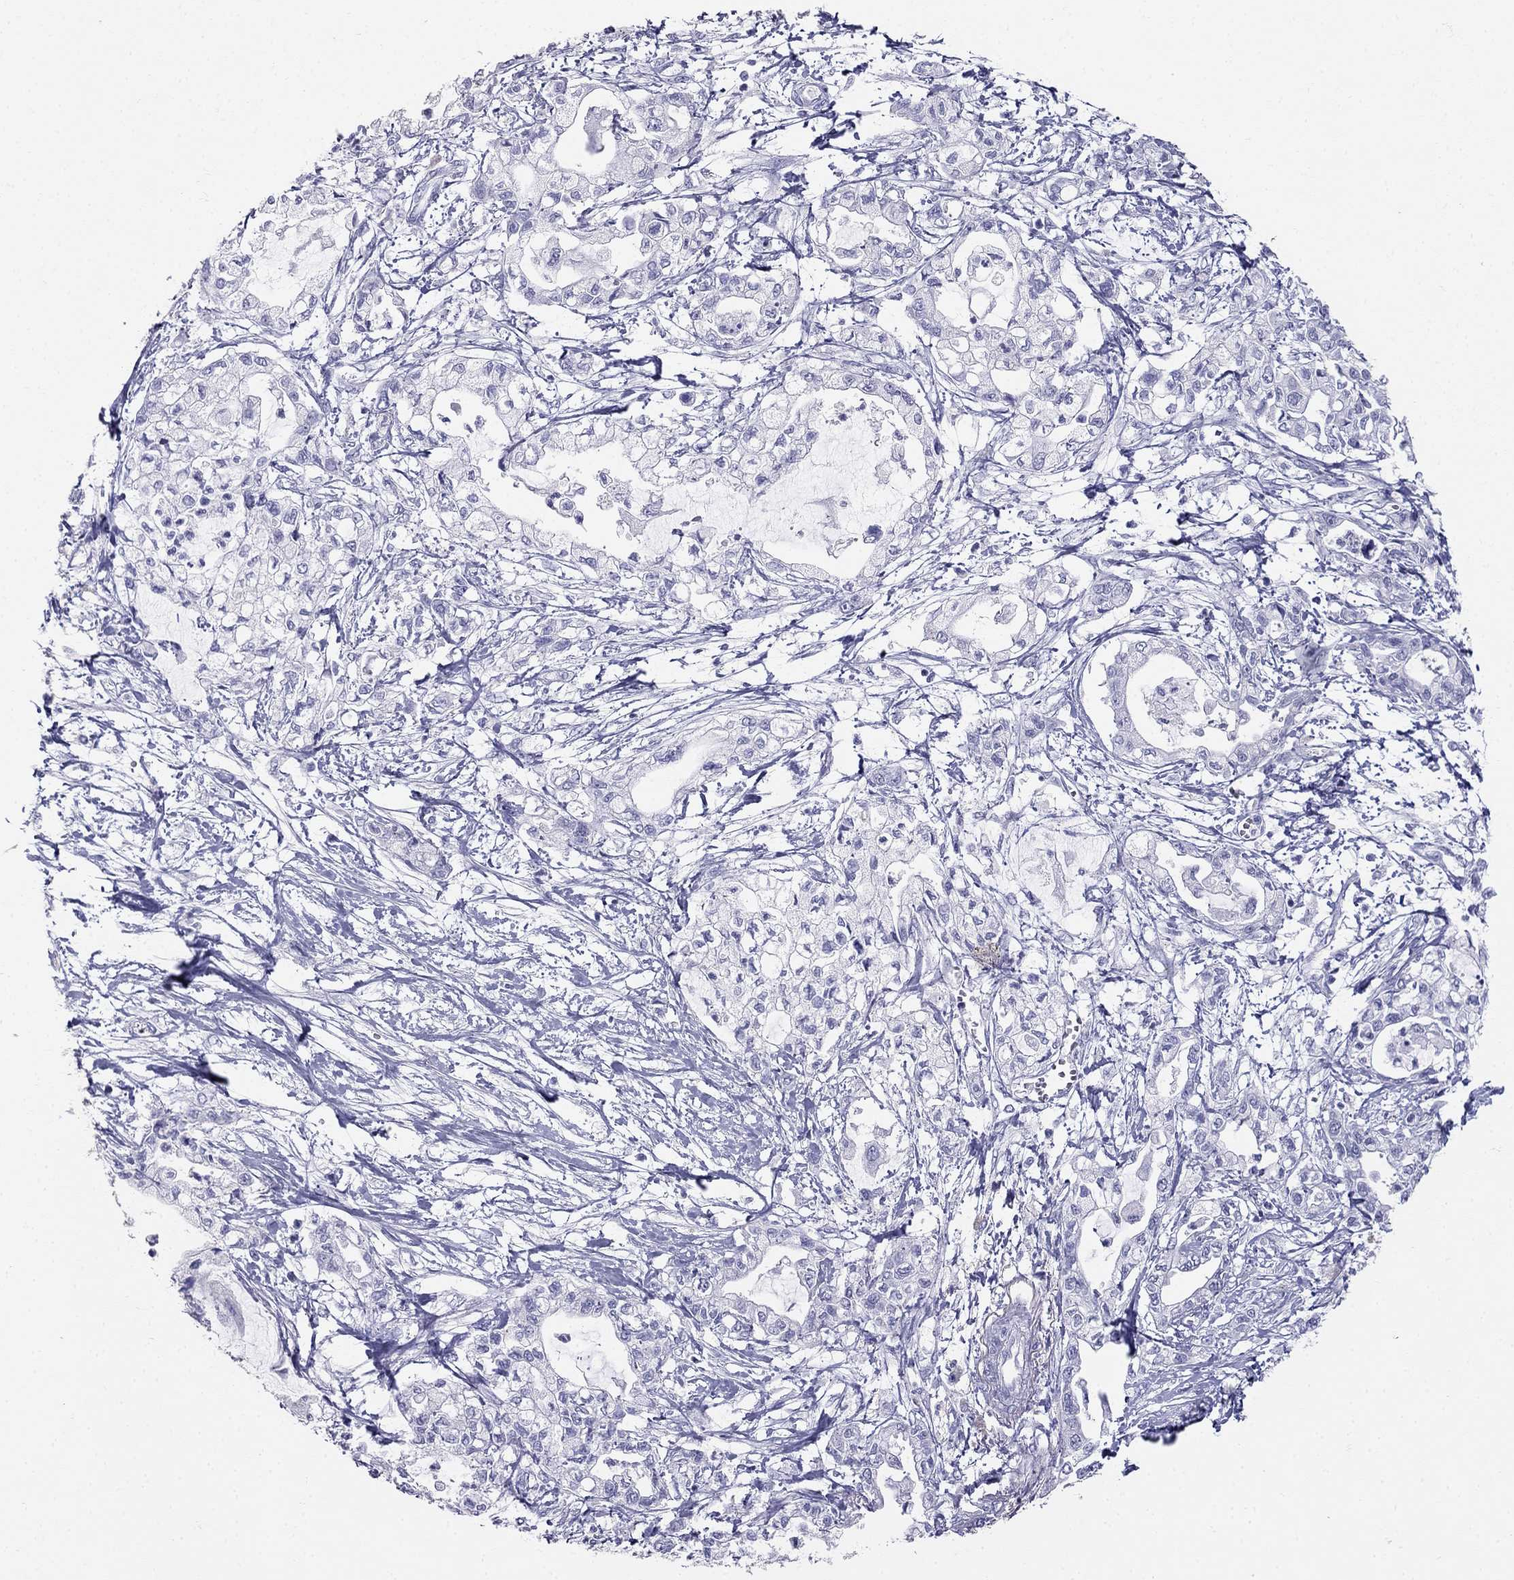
{"staining": {"intensity": "negative", "quantity": "none", "location": "none"}, "tissue": "pancreatic cancer", "cell_type": "Tumor cells", "image_type": "cancer", "snomed": [{"axis": "morphology", "description": "Adenocarcinoma, NOS"}, {"axis": "topography", "description": "Pancreas"}], "caption": "Immunohistochemistry (IHC) of human pancreatic cancer (adenocarcinoma) demonstrates no positivity in tumor cells.", "gene": "RFLNA", "patient": {"sex": "male", "age": 54}}